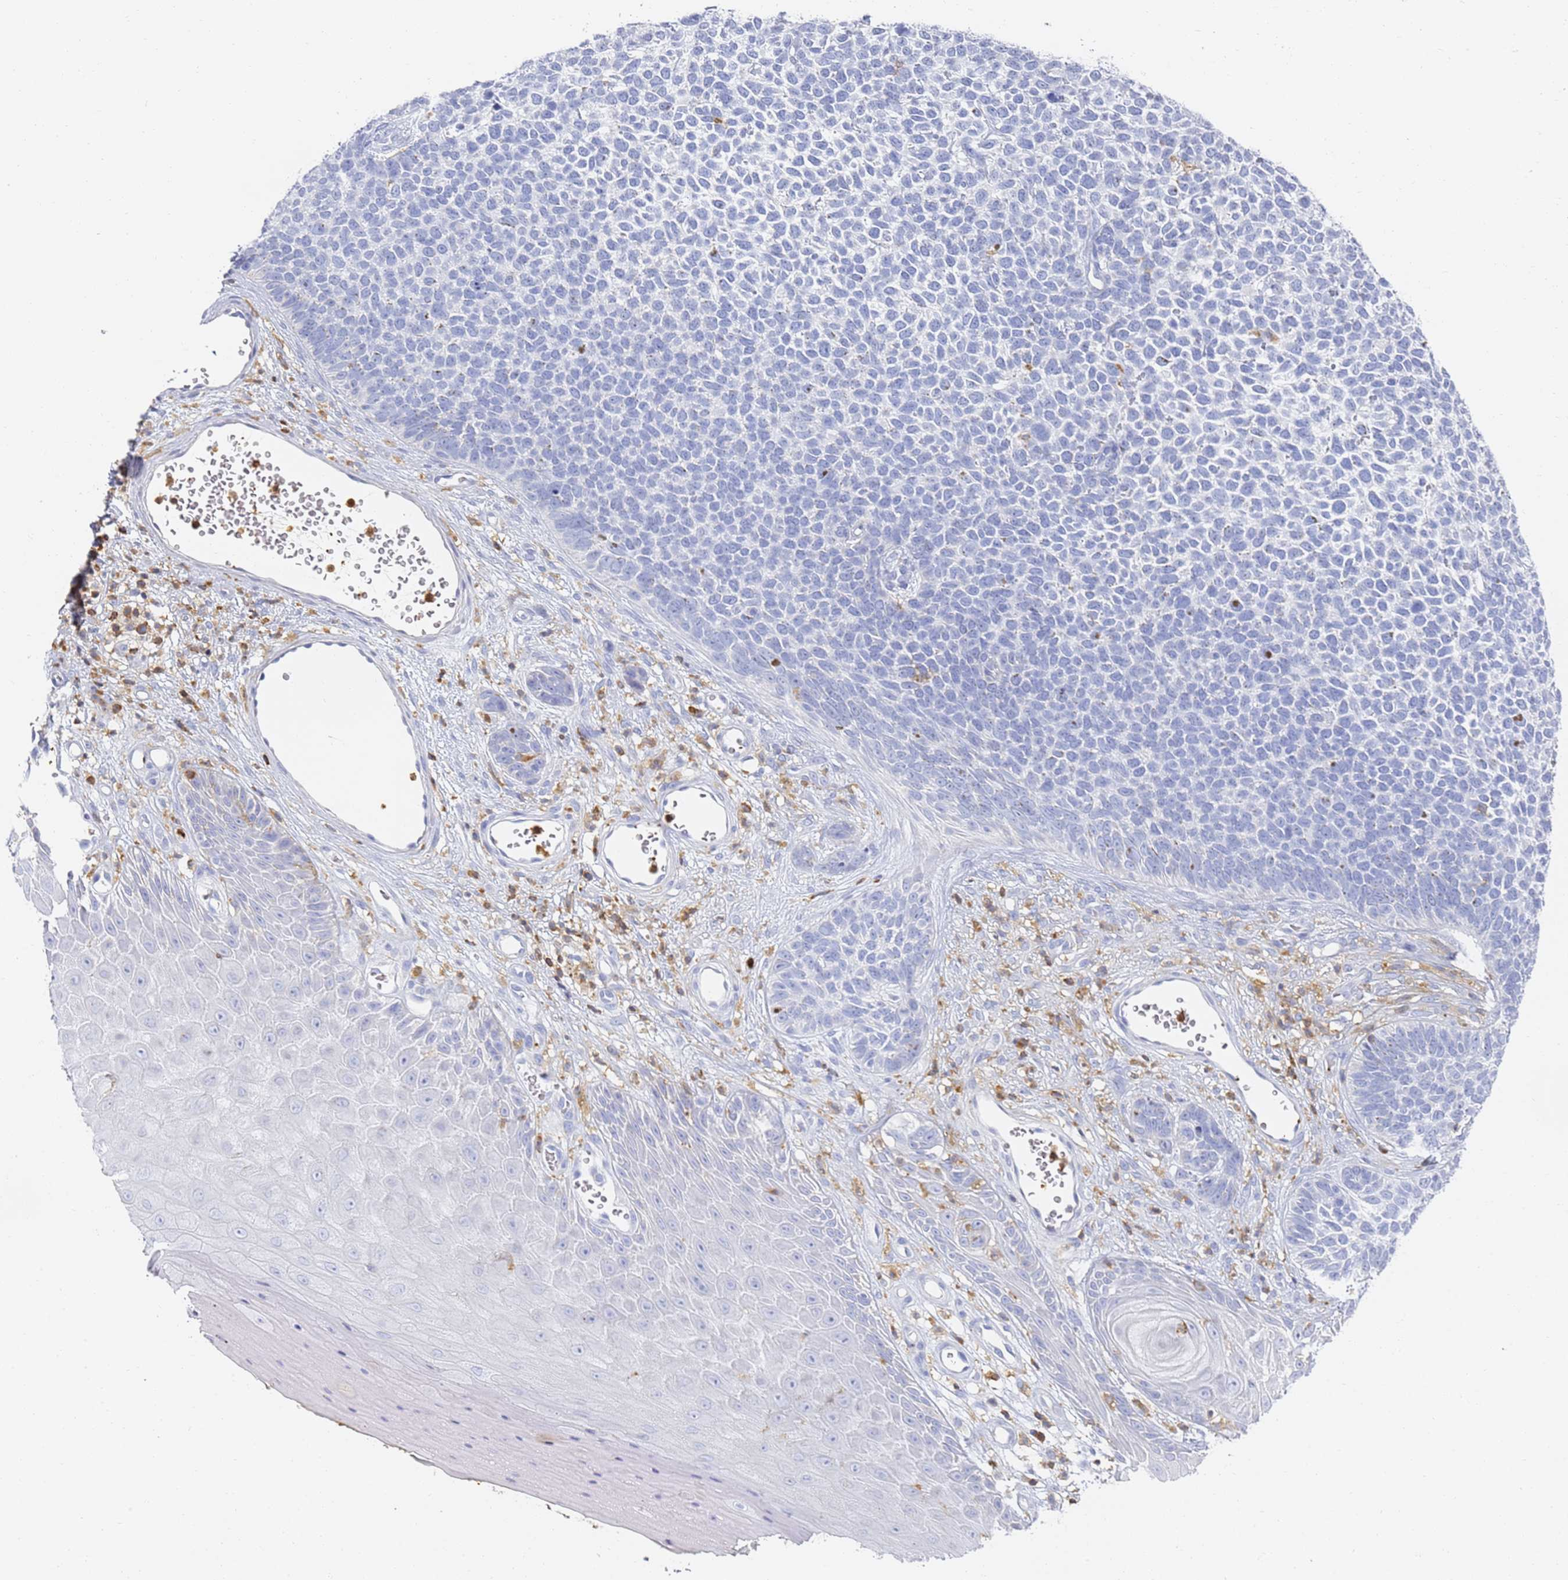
{"staining": {"intensity": "negative", "quantity": "none", "location": "none"}, "tissue": "skin cancer", "cell_type": "Tumor cells", "image_type": "cancer", "snomed": [{"axis": "morphology", "description": "Basal cell carcinoma"}, {"axis": "topography", "description": "Skin"}], "caption": "This is an immunohistochemistry histopathology image of human skin cancer. There is no staining in tumor cells.", "gene": "BIN2", "patient": {"sex": "female", "age": 84}}